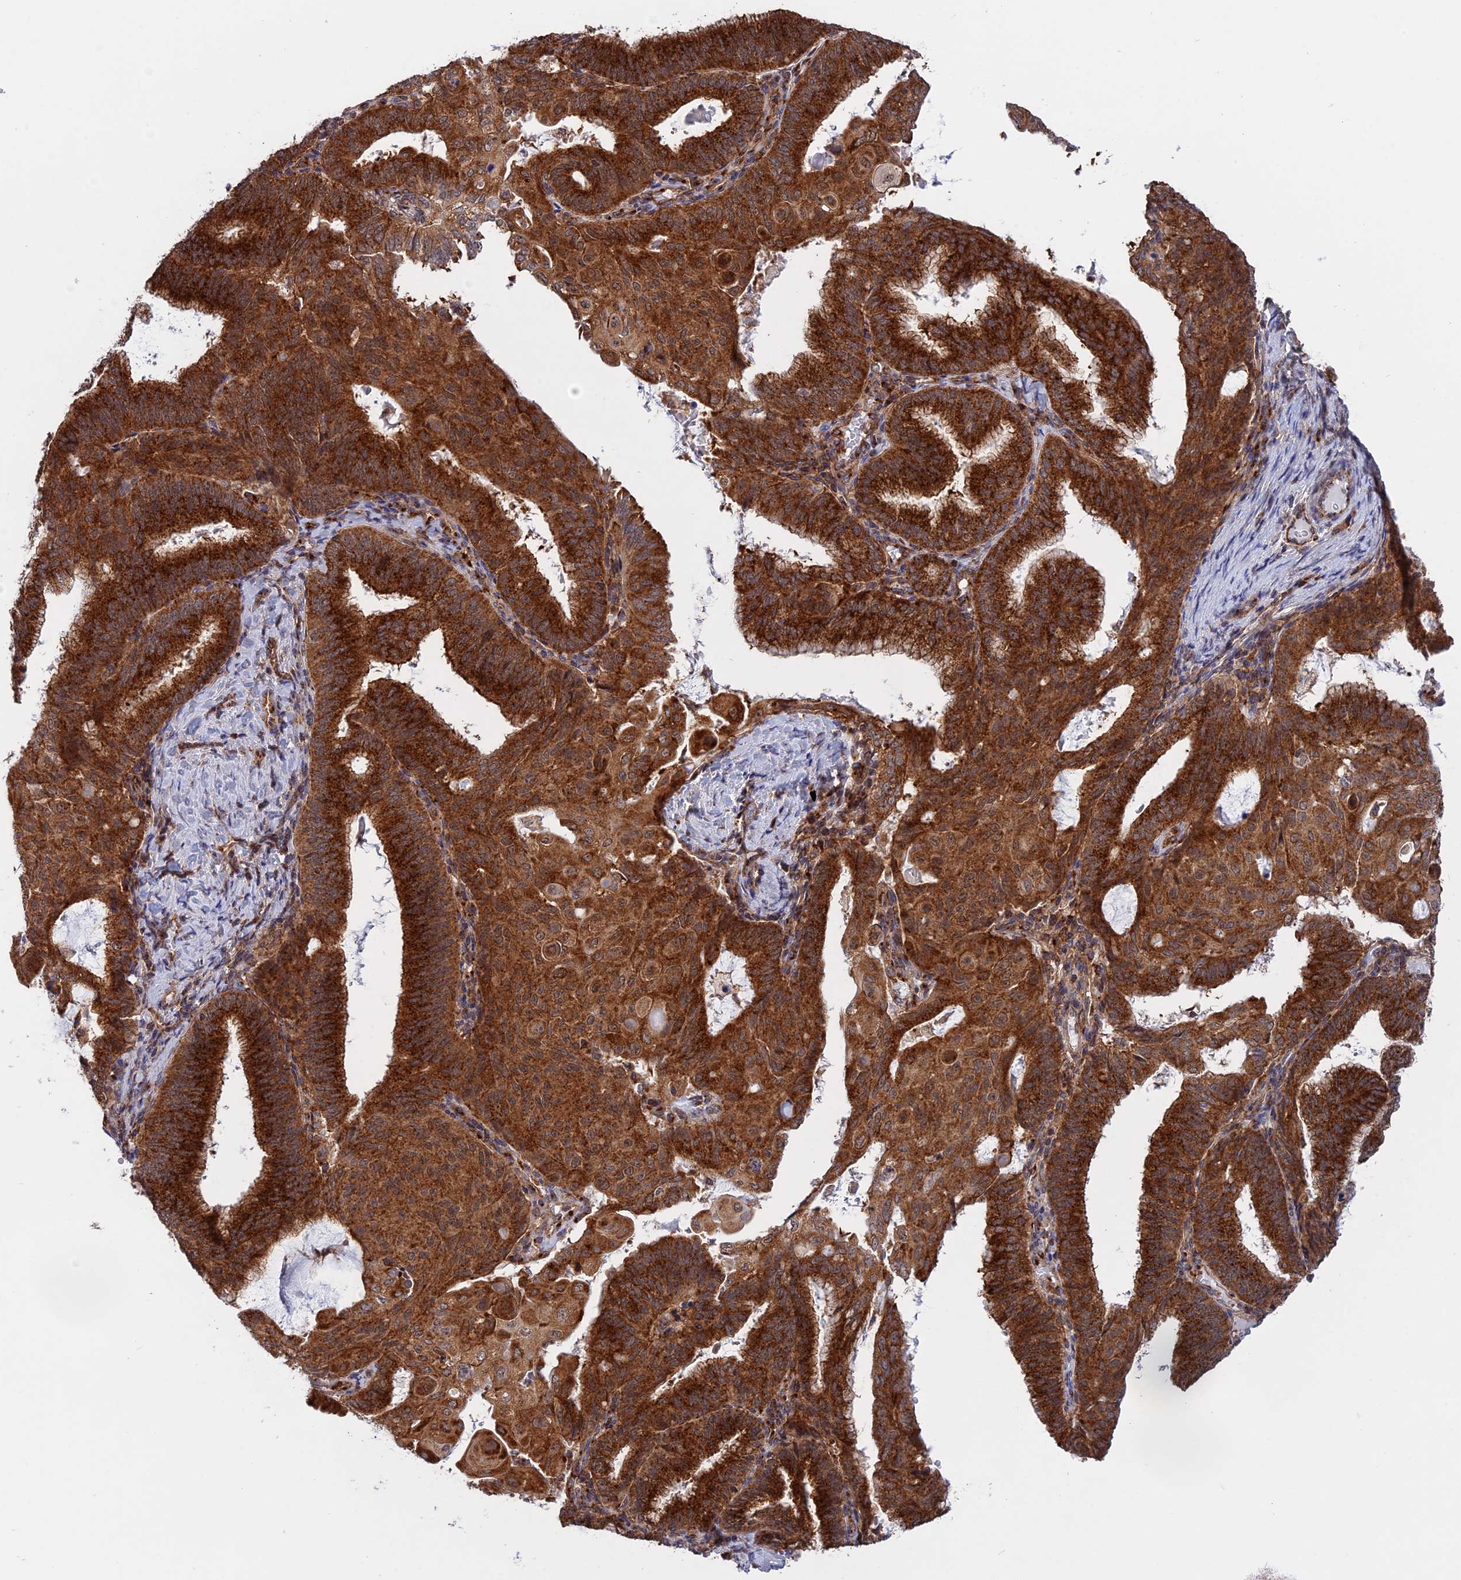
{"staining": {"intensity": "strong", "quantity": ">75%", "location": "cytoplasmic/membranous"}, "tissue": "endometrial cancer", "cell_type": "Tumor cells", "image_type": "cancer", "snomed": [{"axis": "morphology", "description": "Adenocarcinoma, NOS"}, {"axis": "topography", "description": "Endometrium"}], "caption": "Brown immunohistochemical staining in endometrial adenocarcinoma displays strong cytoplasmic/membranous positivity in about >75% of tumor cells.", "gene": "CLINT1", "patient": {"sex": "female", "age": 49}}